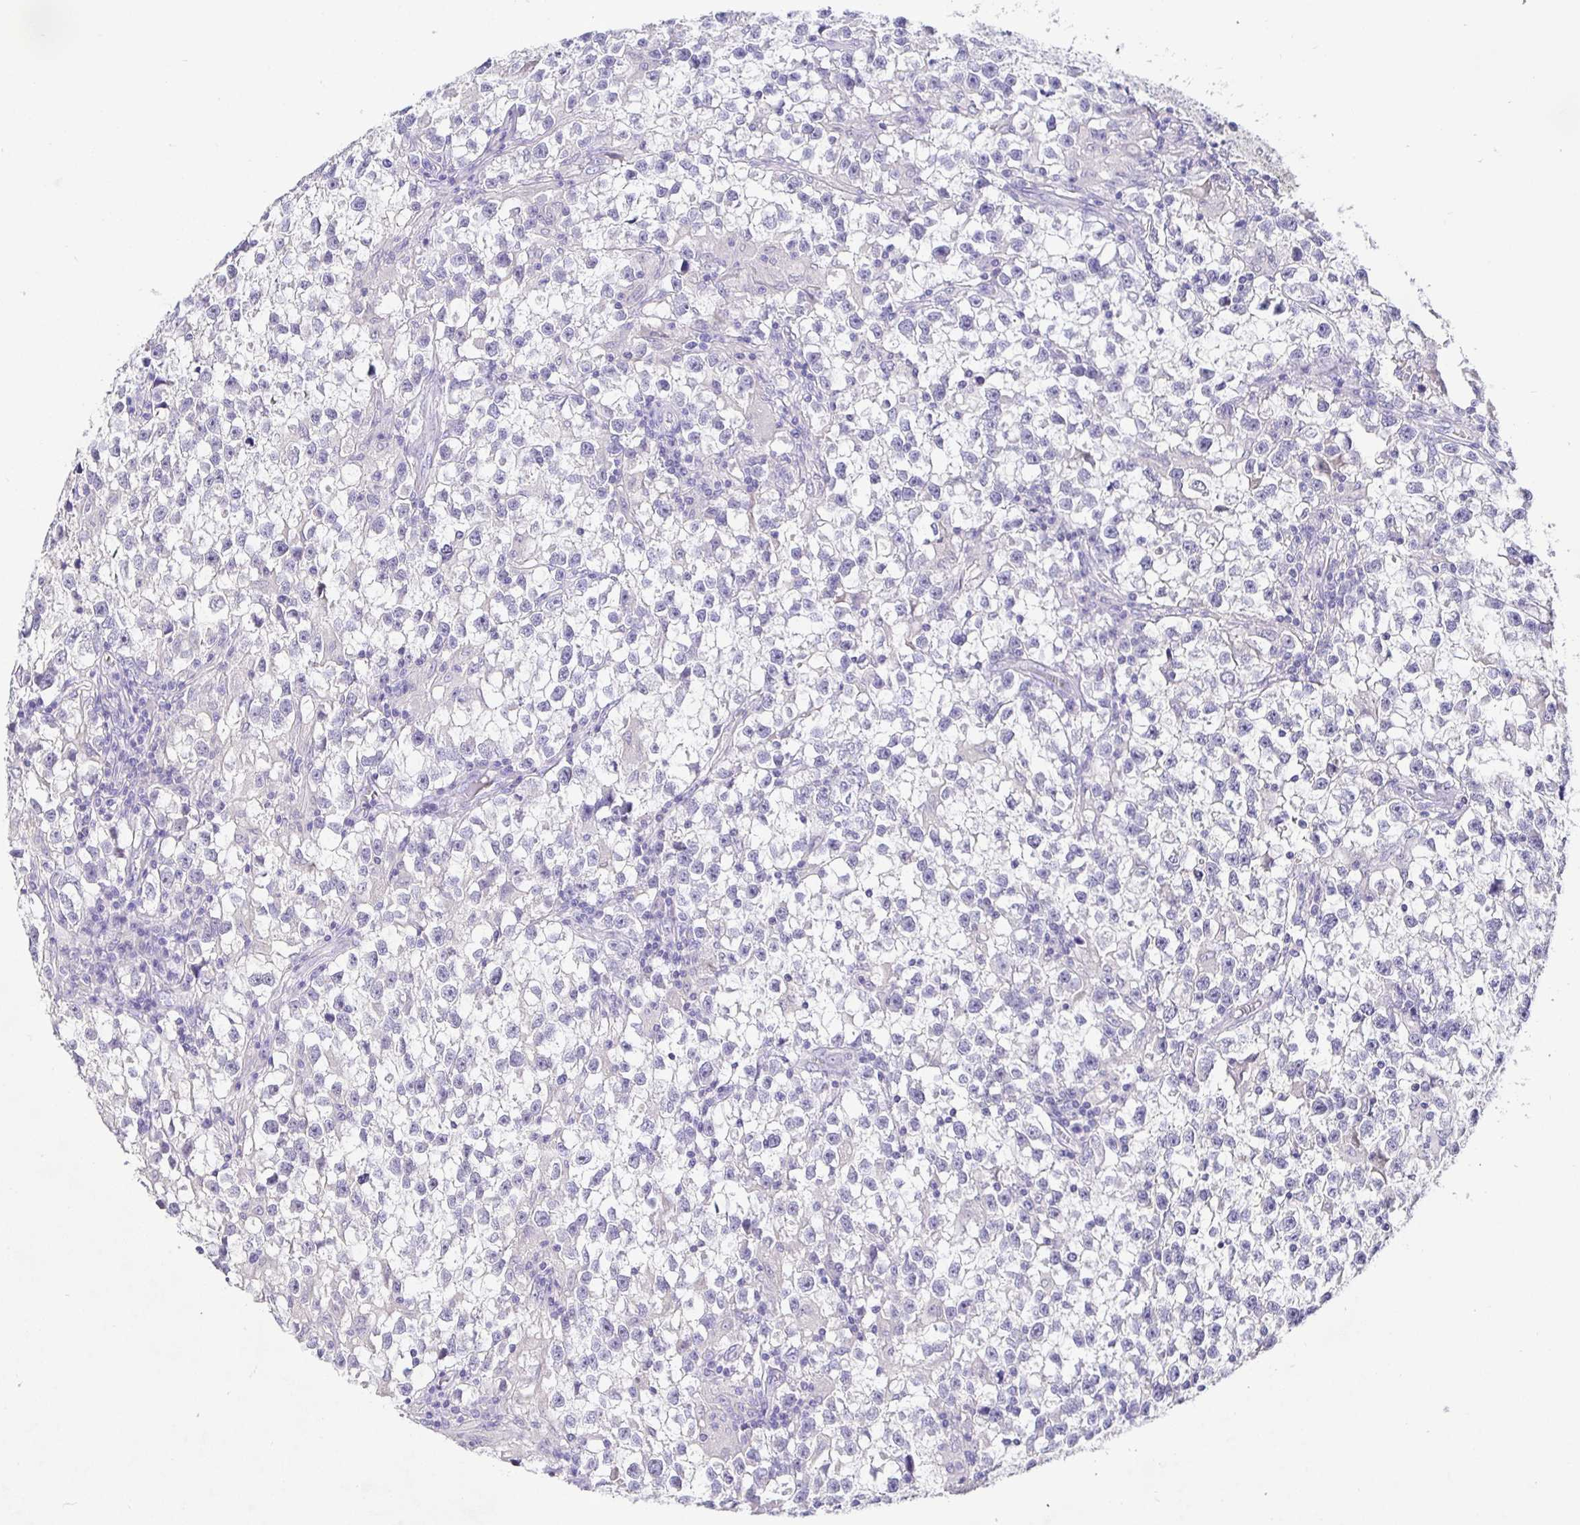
{"staining": {"intensity": "negative", "quantity": "none", "location": "none"}, "tissue": "testis cancer", "cell_type": "Tumor cells", "image_type": "cancer", "snomed": [{"axis": "morphology", "description": "Seminoma, NOS"}, {"axis": "topography", "description": "Testis"}], "caption": "Immunohistochemical staining of human testis seminoma displays no significant staining in tumor cells.", "gene": "TPTE", "patient": {"sex": "male", "age": 31}}